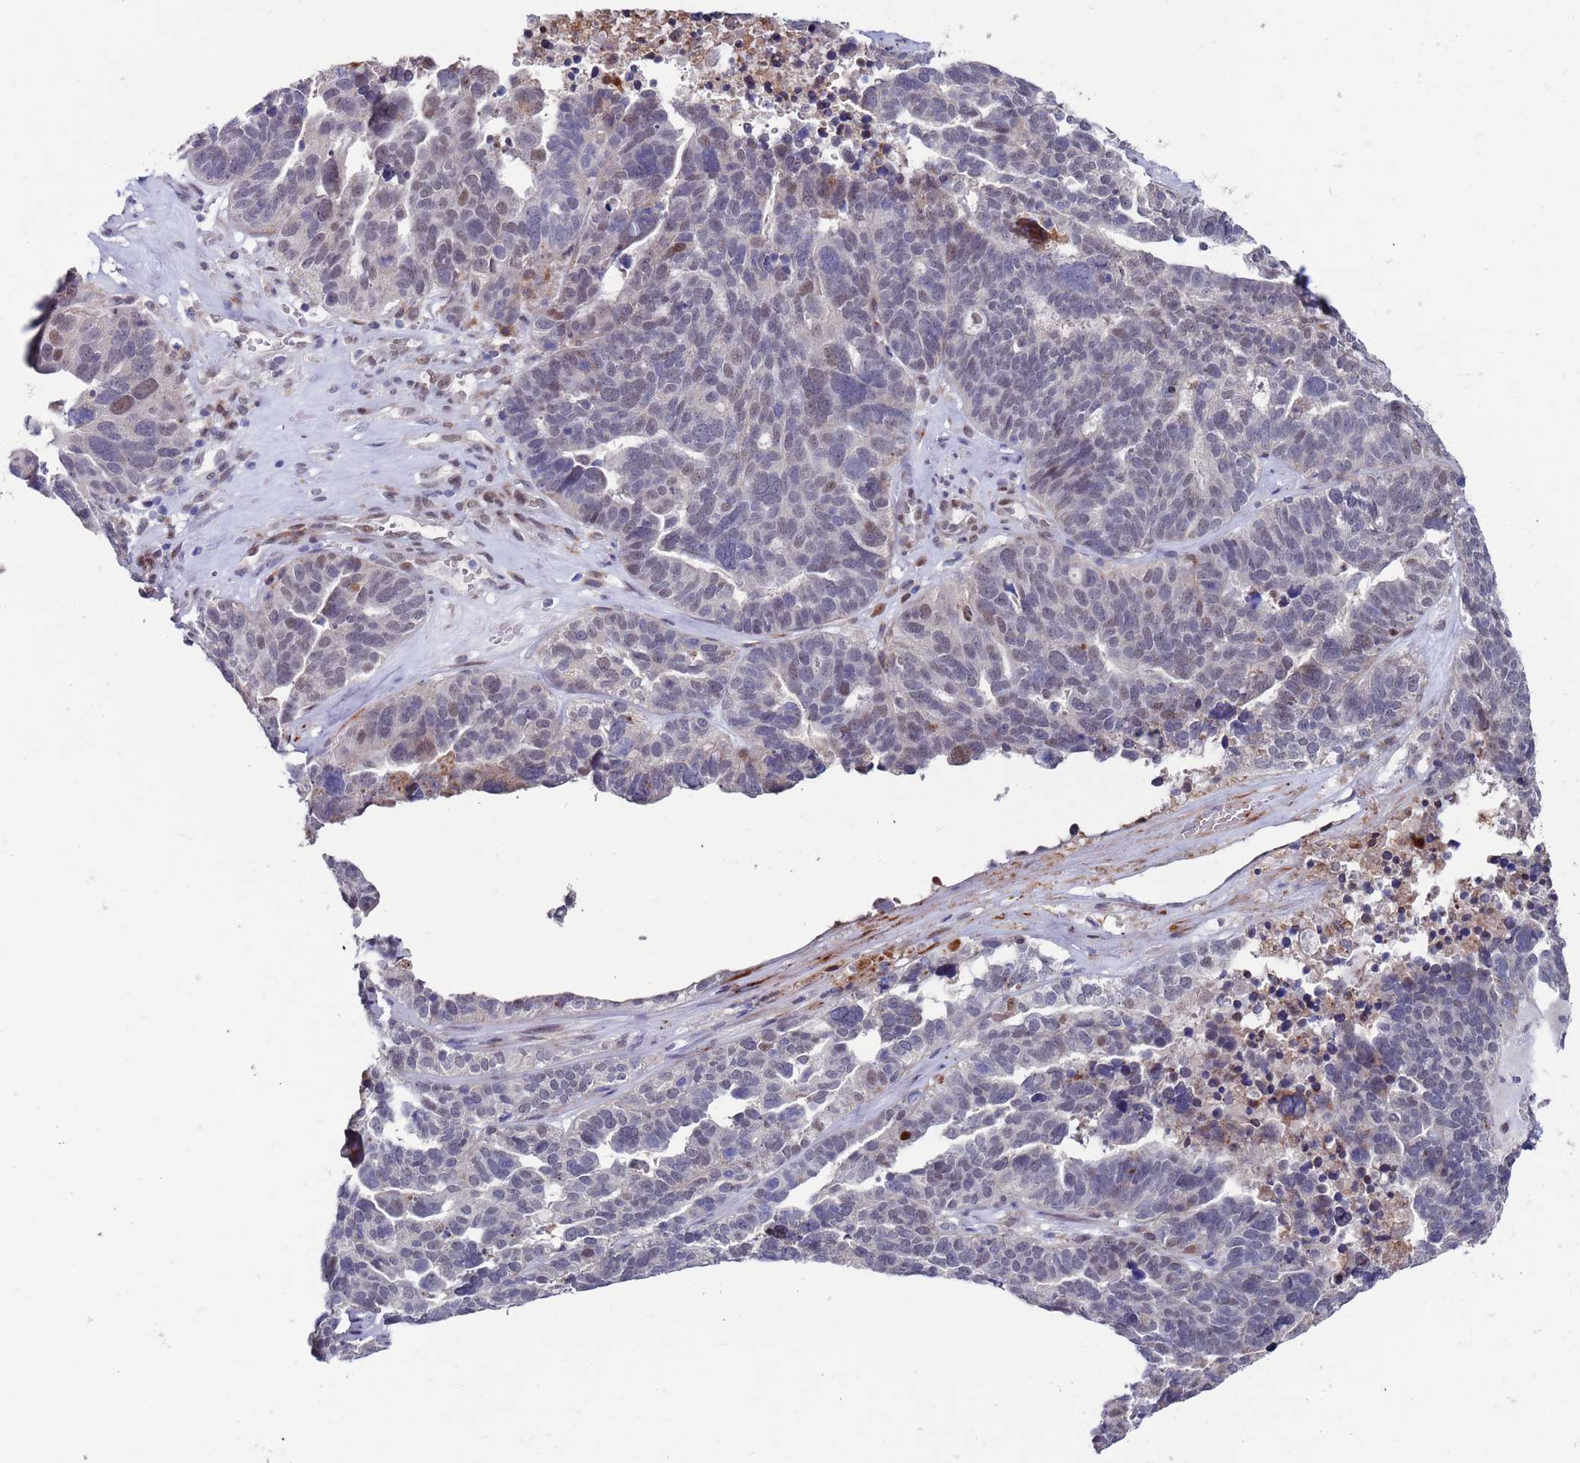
{"staining": {"intensity": "weak", "quantity": "<25%", "location": "nuclear"}, "tissue": "ovarian cancer", "cell_type": "Tumor cells", "image_type": "cancer", "snomed": [{"axis": "morphology", "description": "Cystadenocarcinoma, serous, NOS"}, {"axis": "topography", "description": "Ovary"}], "caption": "IHC photomicrograph of neoplastic tissue: human serous cystadenocarcinoma (ovarian) stained with DAB reveals no significant protein expression in tumor cells.", "gene": "FBXO27", "patient": {"sex": "female", "age": 59}}